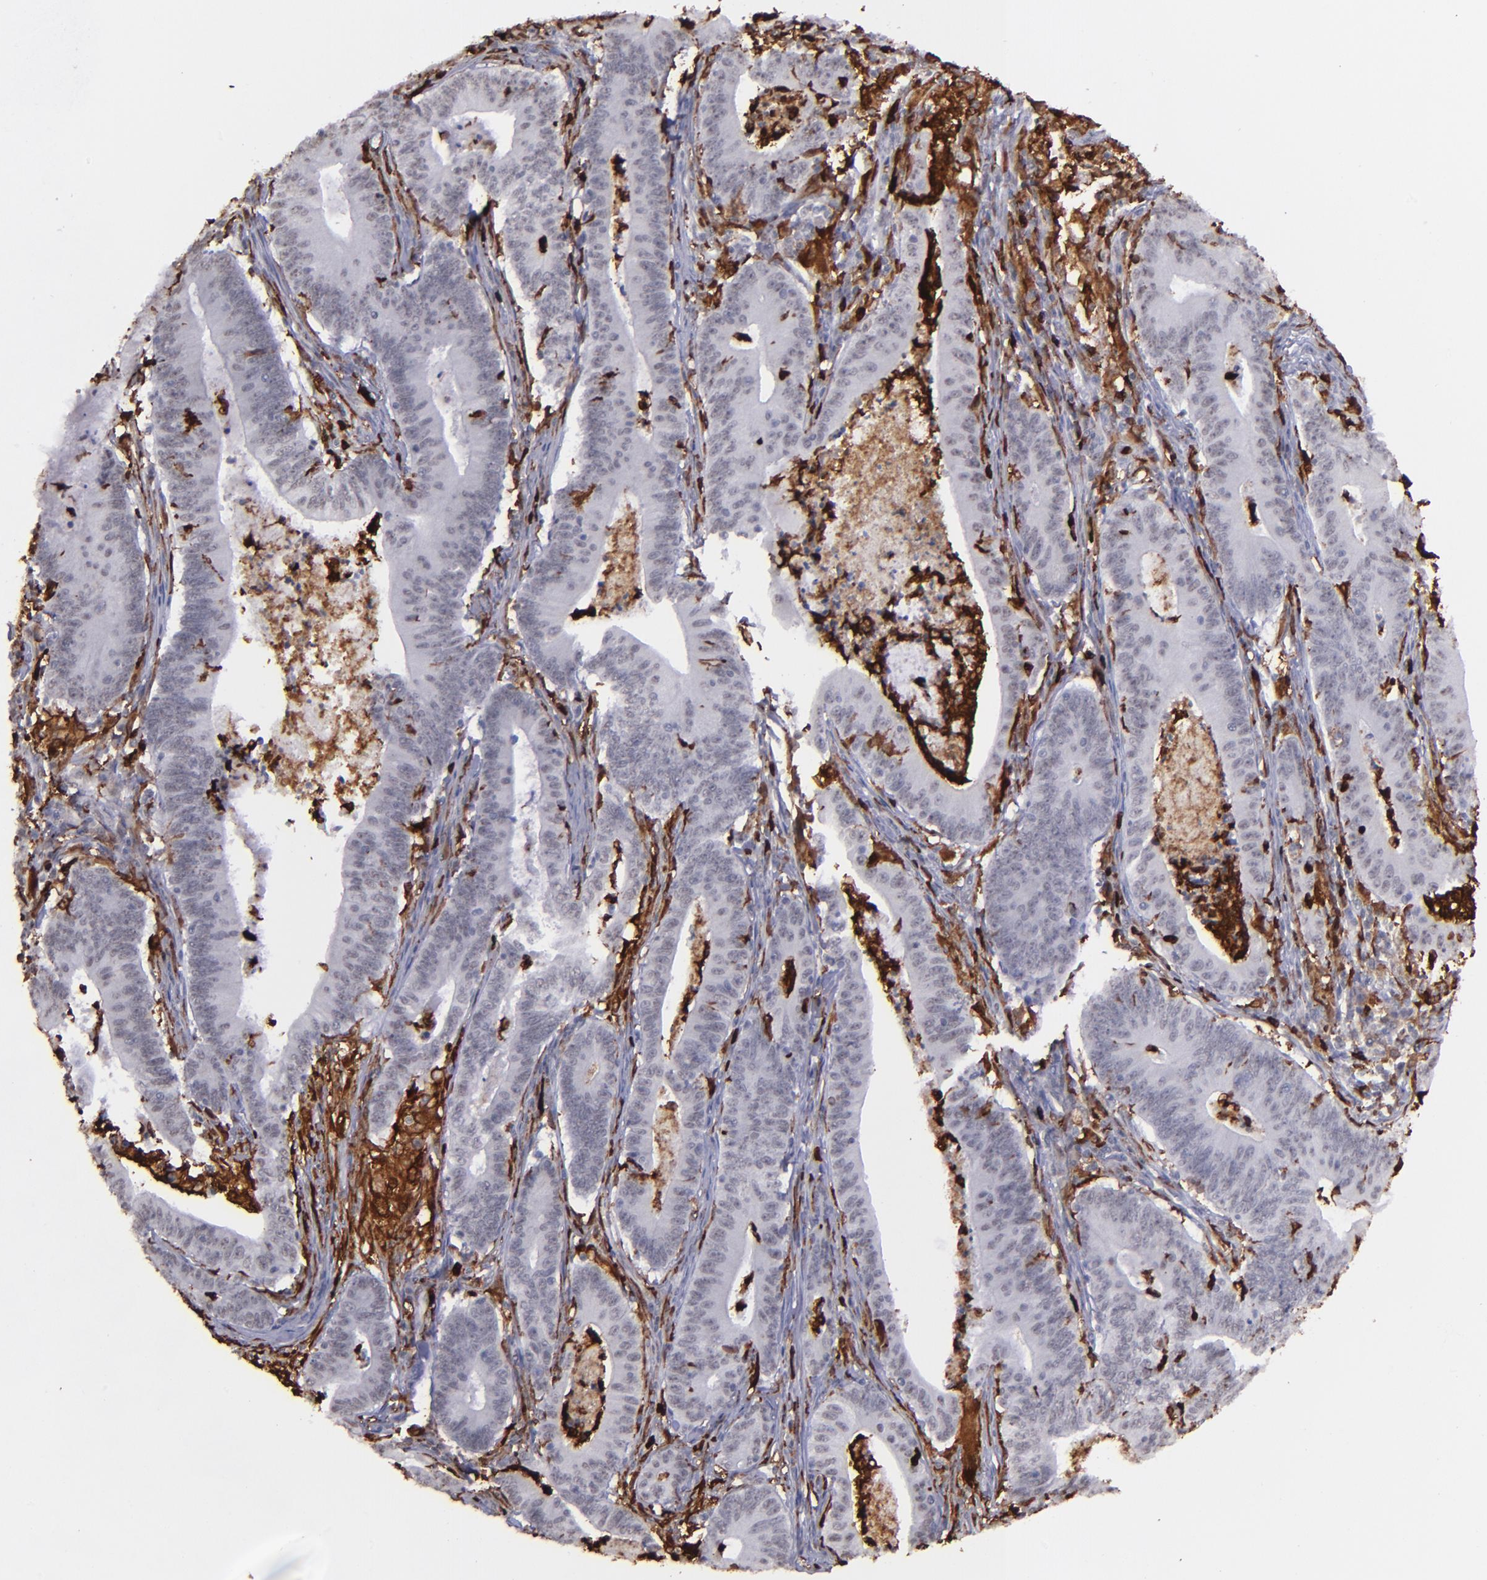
{"staining": {"intensity": "negative", "quantity": "none", "location": "none"}, "tissue": "stomach cancer", "cell_type": "Tumor cells", "image_type": "cancer", "snomed": [{"axis": "morphology", "description": "Adenocarcinoma, NOS"}, {"axis": "topography", "description": "Stomach, lower"}], "caption": "This histopathology image is of adenocarcinoma (stomach) stained with IHC to label a protein in brown with the nuclei are counter-stained blue. There is no staining in tumor cells. The staining was performed using DAB (3,3'-diaminobenzidine) to visualize the protein expression in brown, while the nuclei were stained in blue with hematoxylin (Magnification: 20x).", "gene": "NCF2", "patient": {"sex": "female", "age": 86}}